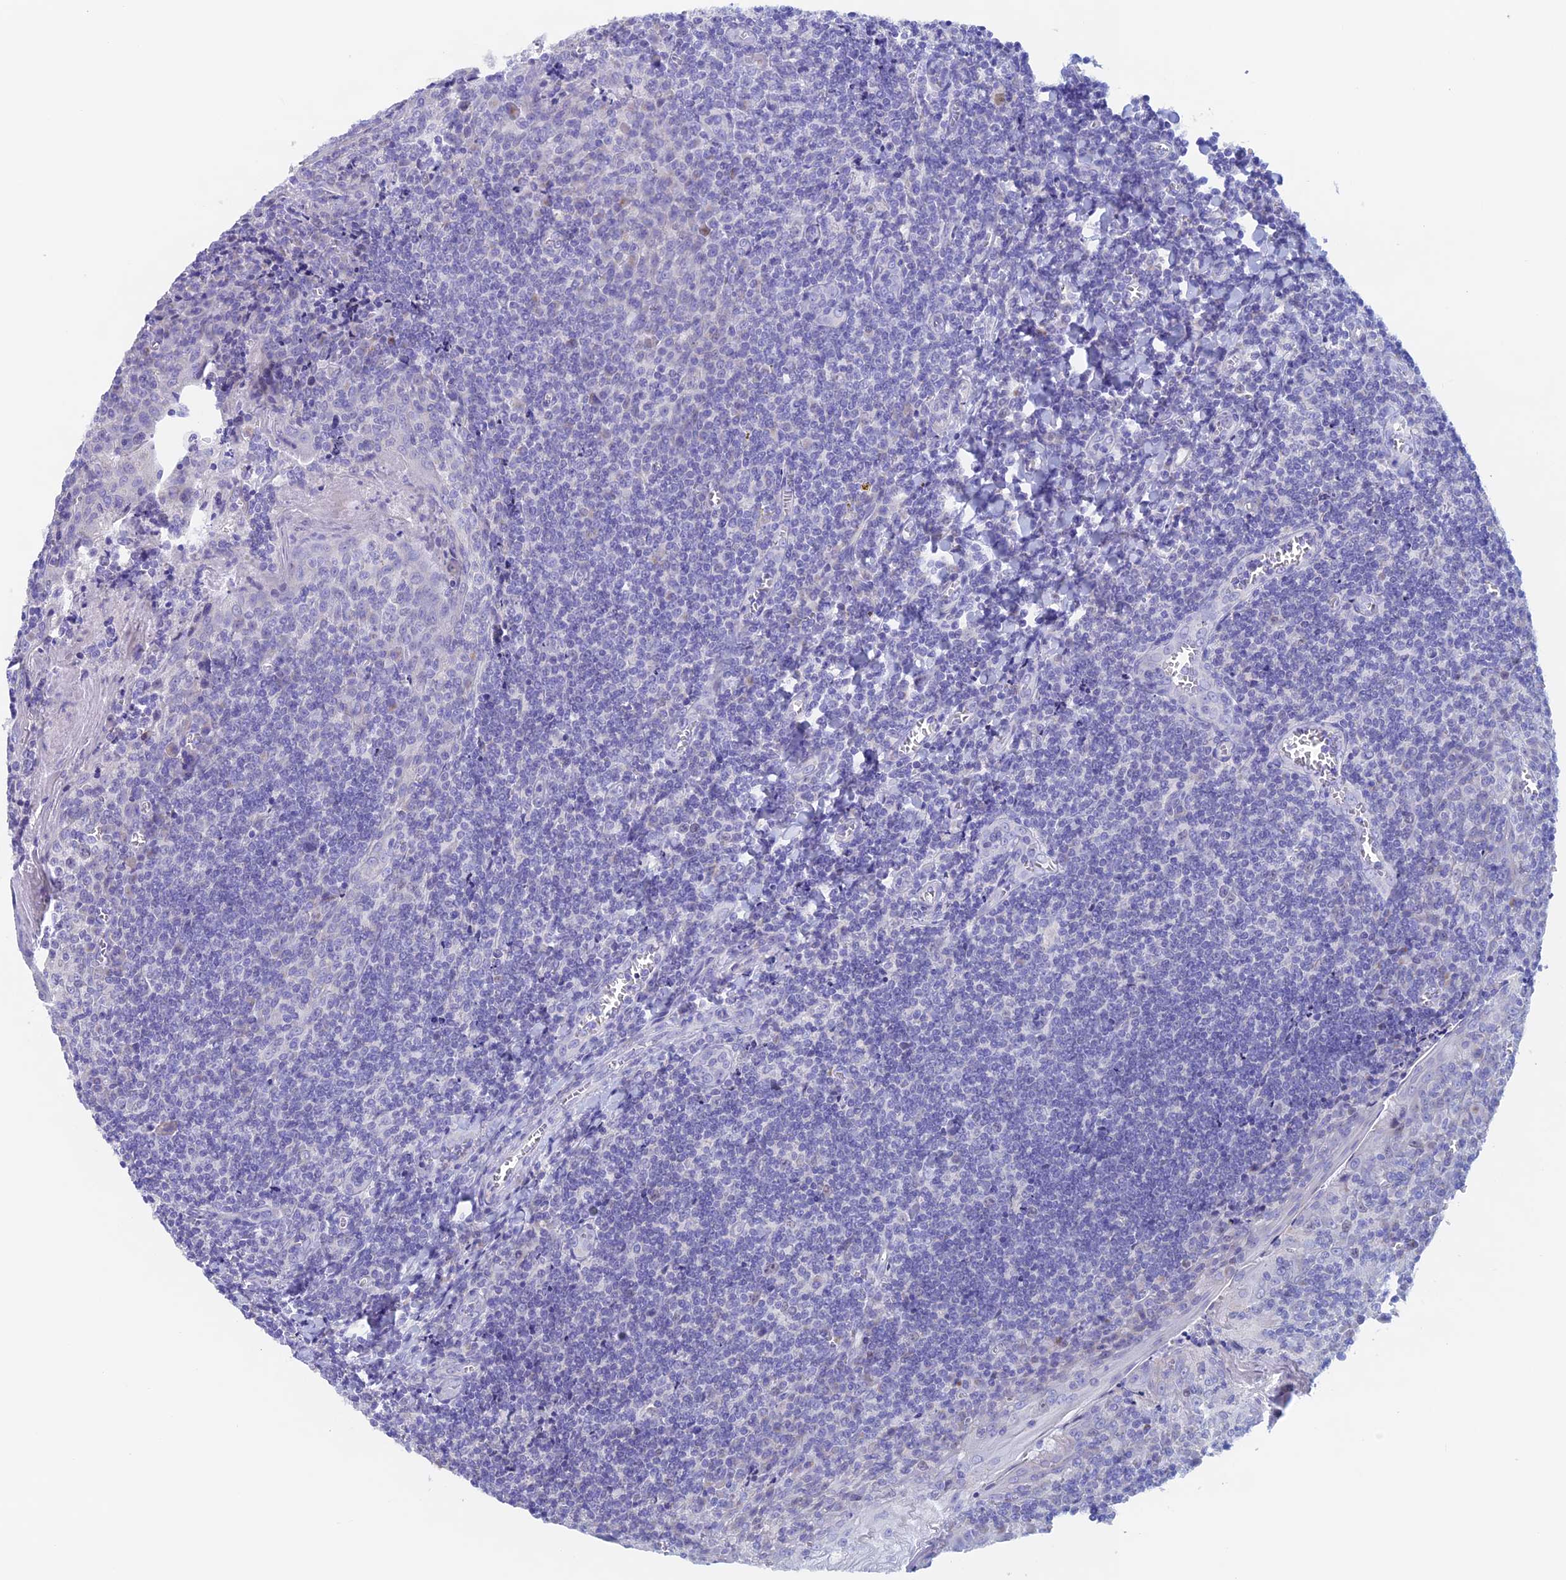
{"staining": {"intensity": "negative", "quantity": "none", "location": "none"}, "tissue": "tonsil", "cell_type": "Germinal center cells", "image_type": "normal", "snomed": [{"axis": "morphology", "description": "Normal tissue, NOS"}, {"axis": "topography", "description": "Tonsil"}], "caption": "This is a micrograph of immunohistochemistry (IHC) staining of unremarkable tonsil, which shows no expression in germinal center cells. (DAB (3,3'-diaminobenzidine) immunohistochemistry (IHC), high magnification).", "gene": "PSMC3IP", "patient": {"sex": "male", "age": 27}}